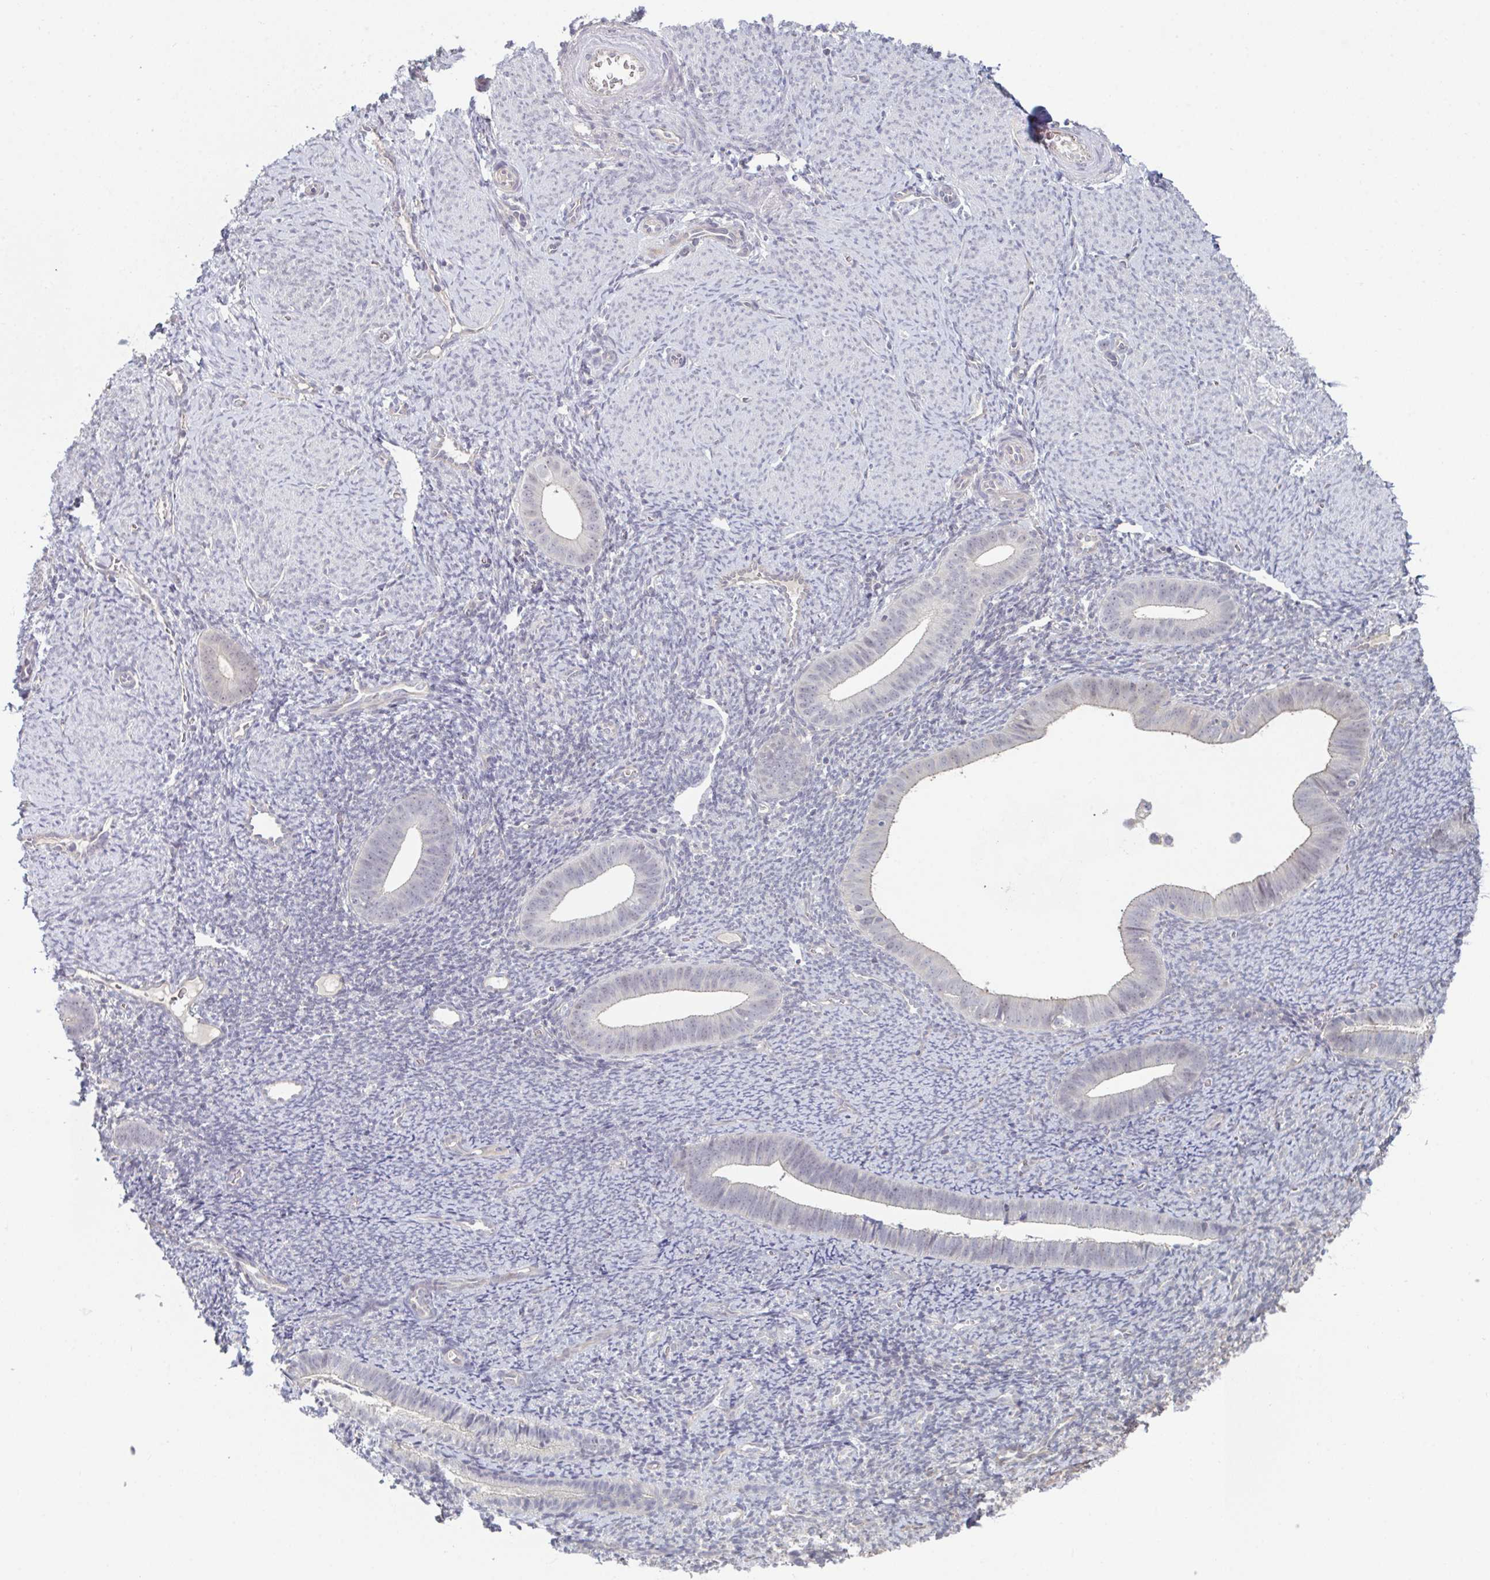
{"staining": {"intensity": "negative", "quantity": "none", "location": "none"}, "tissue": "endometrium", "cell_type": "Cells in endometrial stroma", "image_type": "normal", "snomed": [{"axis": "morphology", "description": "Normal tissue, NOS"}, {"axis": "topography", "description": "Endometrium"}], "caption": "Immunohistochemistry image of benign endometrium: endometrium stained with DAB demonstrates no significant protein positivity in cells in endometrial stroma.", "gene": "ZNF214", "patient": {"sex": "female", "age": 39}}